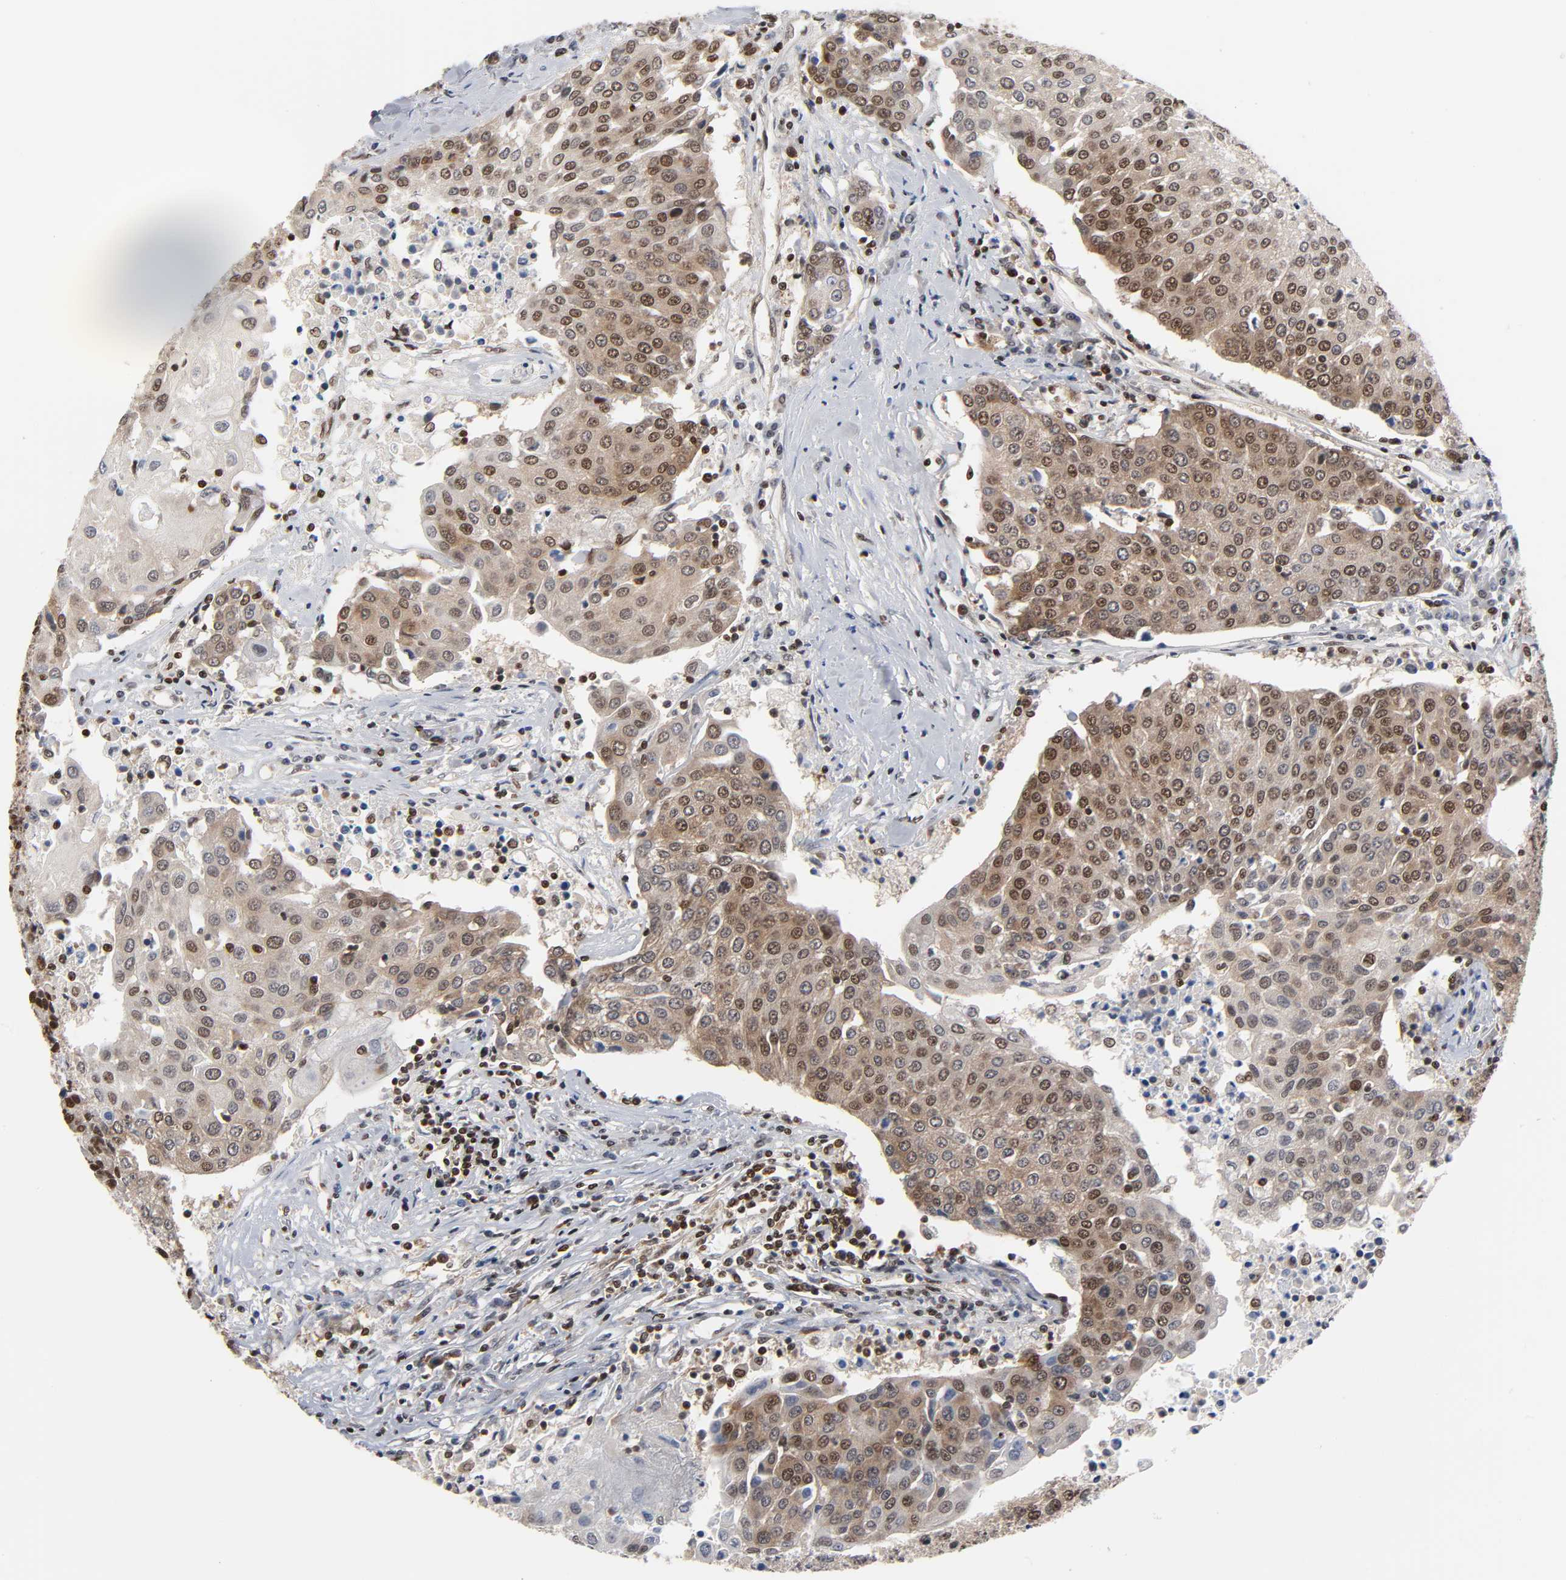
{"staining": {"intensity": "moderate", "quantity": ">75%", "location": "nuclear"}, "tissue": "urothelial cancer", "cell_type": "Tumor cells", "image_type": "cancer", "snomed": [{"axis": "morphology", "description": "Urothelial carcinoma, High grade"}, {"axis": "topography", "description": "Urinary bladder"}], "caption": "This is an image of immunohistochemistry staining of urothelial cancer, which shows moderate expression in the nuclear of tumor cells.", "gene": "ILKAP", "patient": {"sex": "female", "age": 85}}